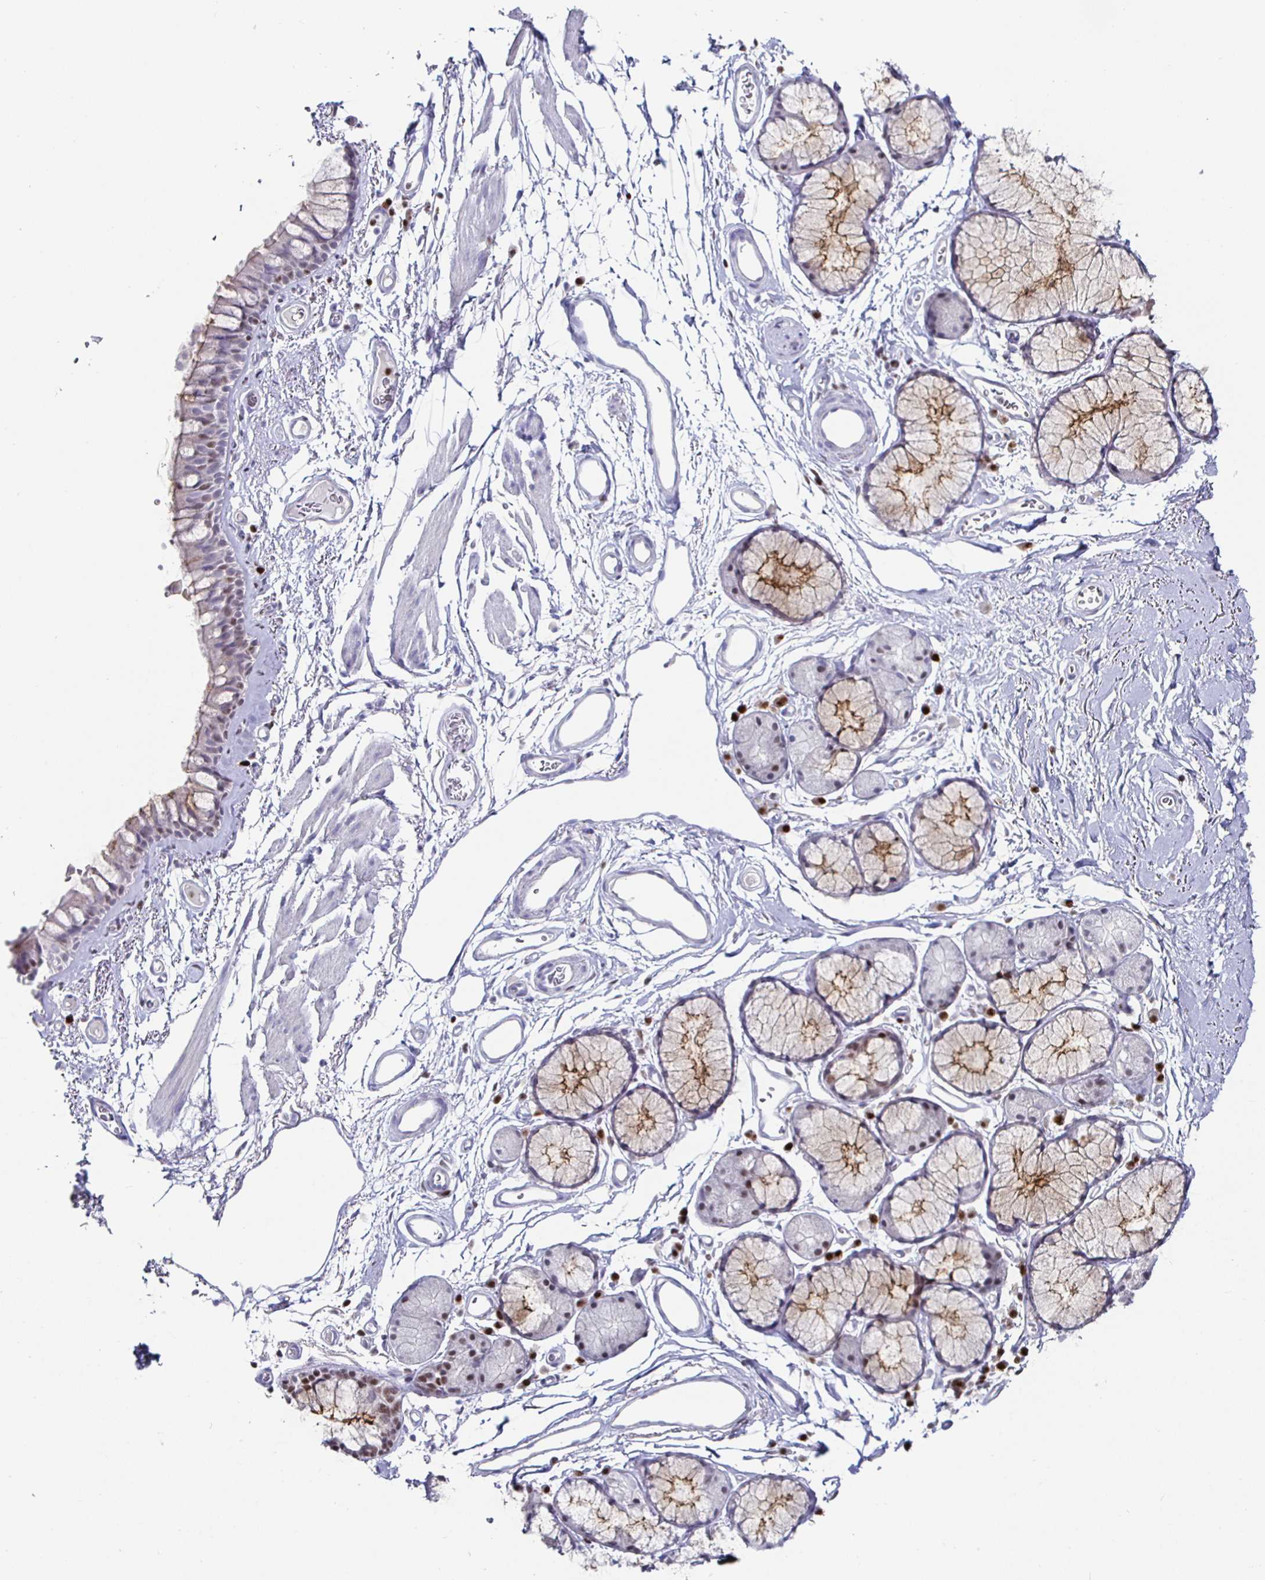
{"staining": {"intensity": "moderate", "quantity": "25%-75%", "location": "cytoplasmic/membranous,nuclear"}, "tissue": "bronchus", "cell_type": "Respiratory epithelial cells", "image_type": "normal", "snomed": [{"axis": "morphology", "description": "Normal tissue, NOS"}, {"axis": "topography", "description": "Cartilage tissue"}, {"axis": "topography", "description": "Bronchus"}], "caption": "The image displays immunohistochemical staining of unremarkable bronchus. There is moderate cytoplasmic/membranous,nuclear staining is identified in about 25%-75% of respiratory epithelial cells.", "gene": "RUNX2", "patient": {"sex": "female", "age": 79}}